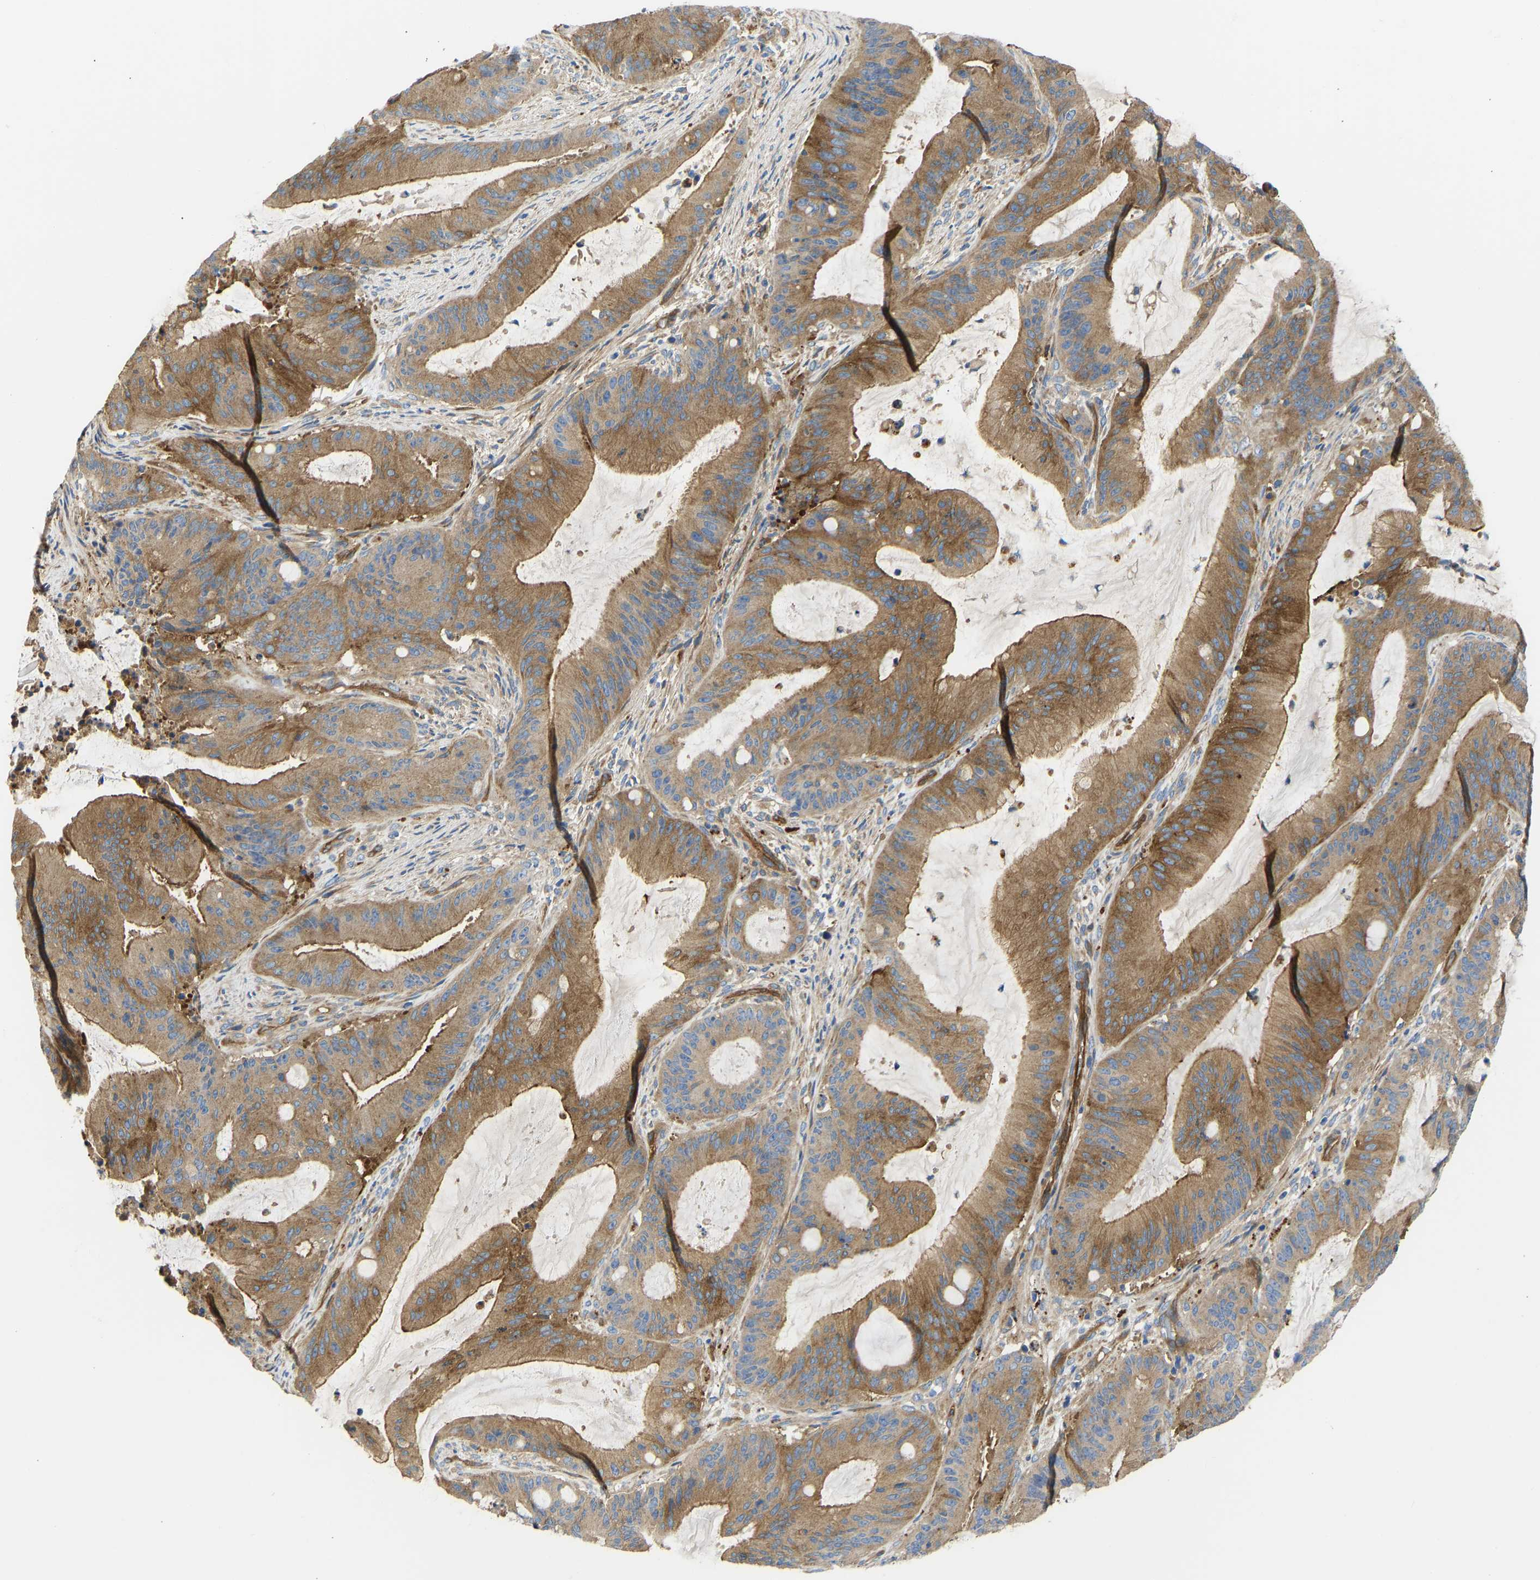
{"staining": {"intensity": "moderate", "quantity": ">75%", "location": "cytoplasmic/membranous"}, "tissue": "liver cancer", "cell_type": "Tumor cells", "image_type": "cancer", "snomed": [{"axis": "morphology", "description": "Normal tissue, NOS"}, {"axis": "morphology", "description": "Cholangiocarcinoma"}, {"axis": "topography", "description": "Liver"}, {"axis": "topography", "description": "Peripheral nerve tissue"}], "caption": "Cholangiocarcinoma (liver) was stained to show a protein in brown. There is medium levels of moderate cytoplasmic/membranous positivity in approximately >75% of tumor cells.", "gene": "MYO1C", "patient": {"sex": "female", "age": 73}}